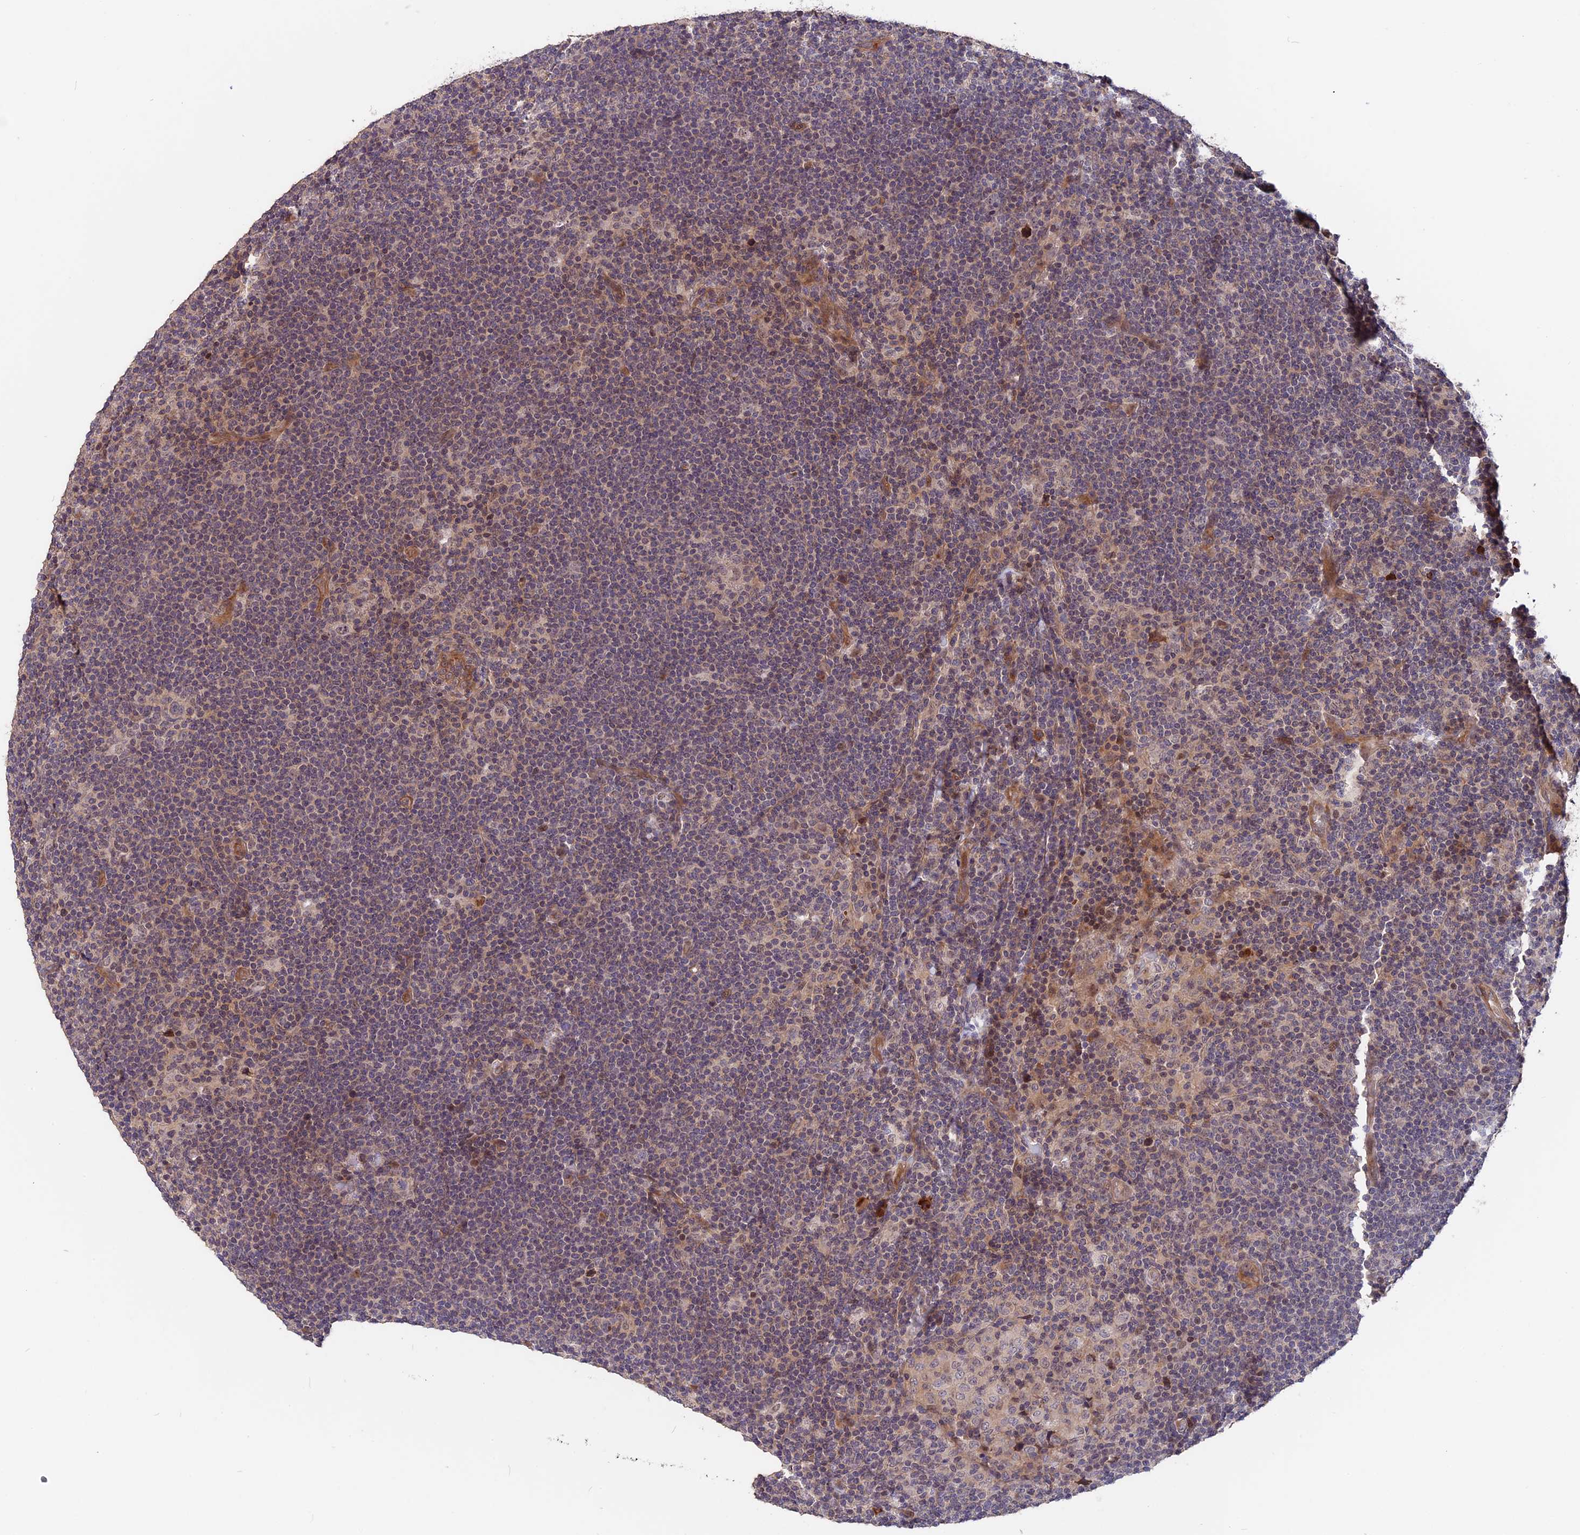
{"staining": {"intensity": "negative", "quantity": "none", "location": "none"}, "tissue": "lymphoma", "cell_type": "Tumor cells", "image_type": "cancer", "snomed": [{"axis": "morphology", "description": "Hodgkin's disease, NOS"}, {"axis": "topography", "description": "Lymph node"}], "caption": "DAB (3,3'-diaminobenzidine) immunohistochemical staining of lymphoma shows no significant positivity in tumor cells.", "gene": "ZC3H10", "patient": {"sex": "female", "age": 57}}